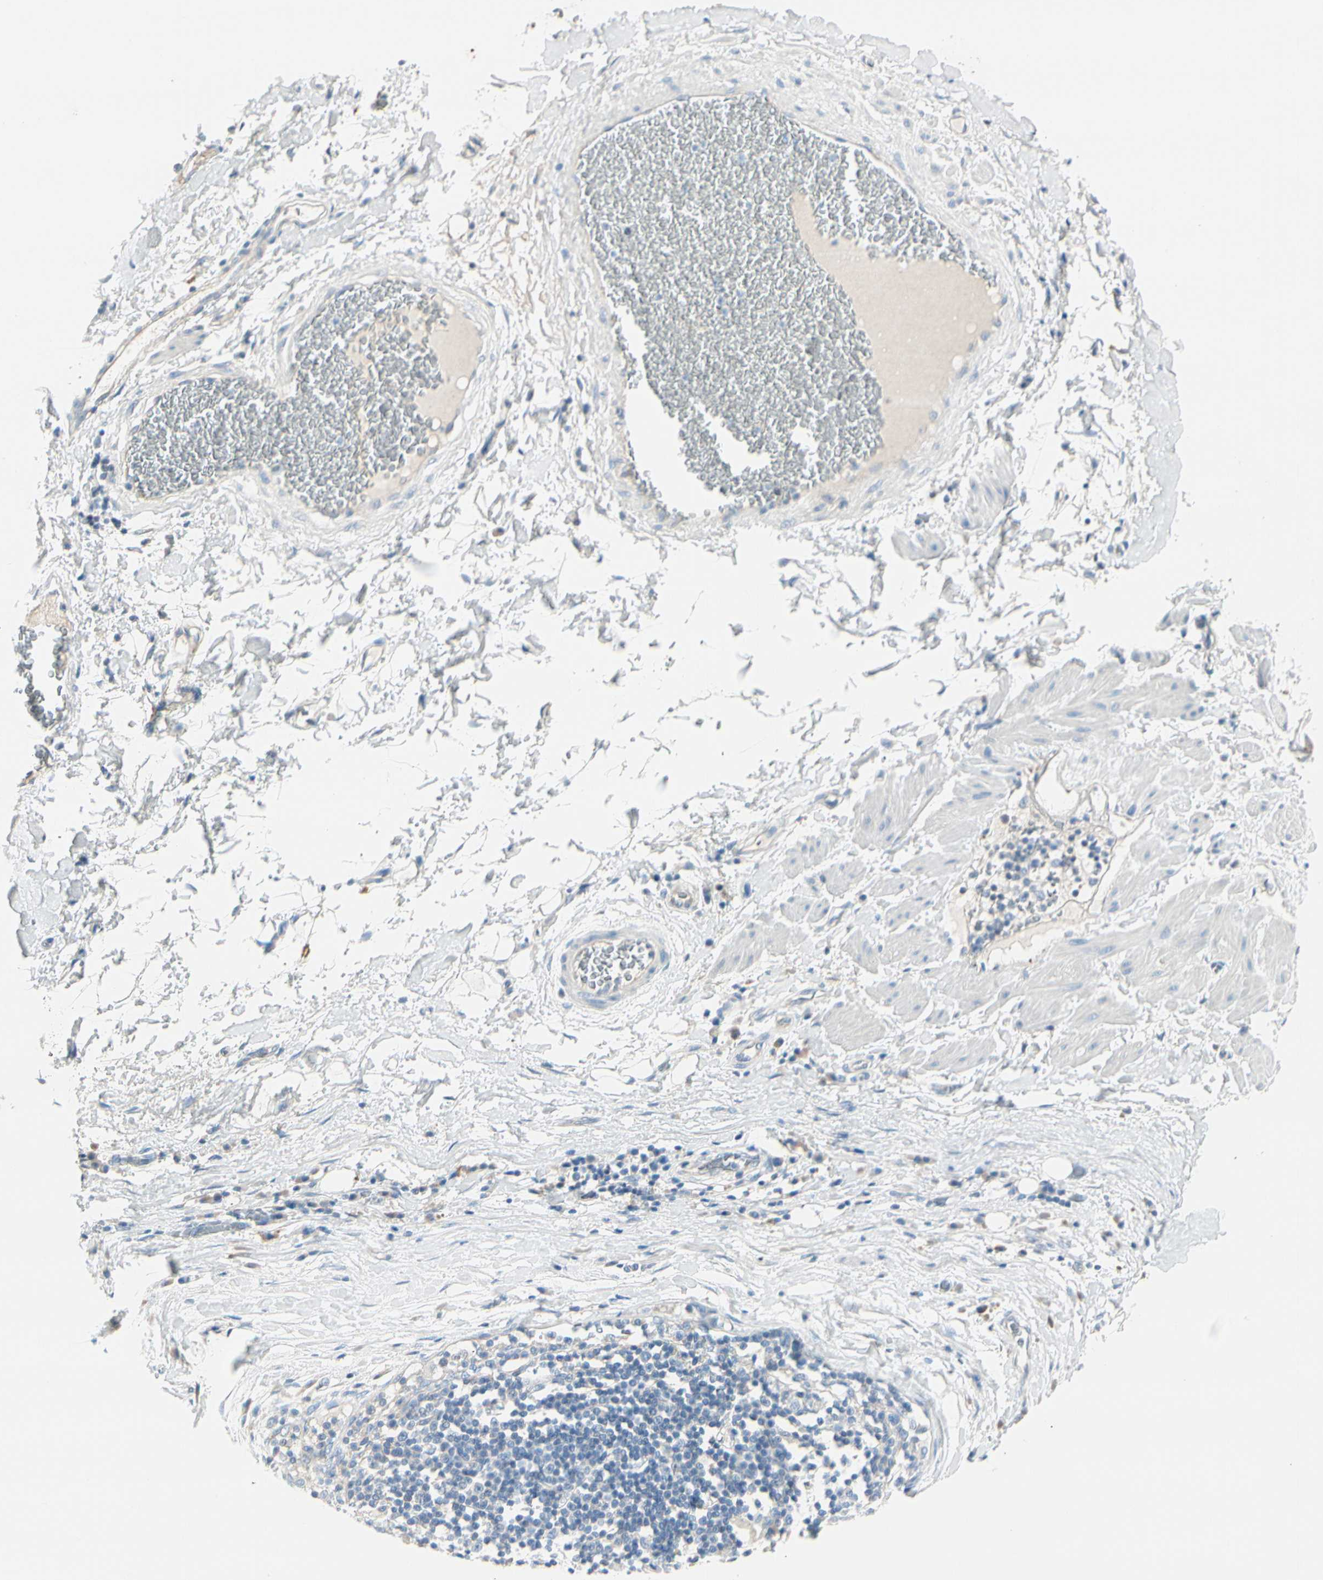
{"staining": {"intensity": "moderate", "quantity": ">75%", "location": "nuclear"}, "tissue": "soft tissue", "cell_type": "Chondrocytes", "image_type": "normal", "snomed": [{"axis": "morphology", "description": "Normal tissue, NOS"}, {"axis": "morphology", "description": "Adenocarcinoma, NOS"}, {"axis": "topography", "description": "Esophagus"}], "caption": "IHC of unremarkable human soft tissue exhibits medium levels of moderate nuclear expression in about >75% of chondrocytes.", "gene": "PEBP1", "patient": {"sex": "male", "age": 62}}